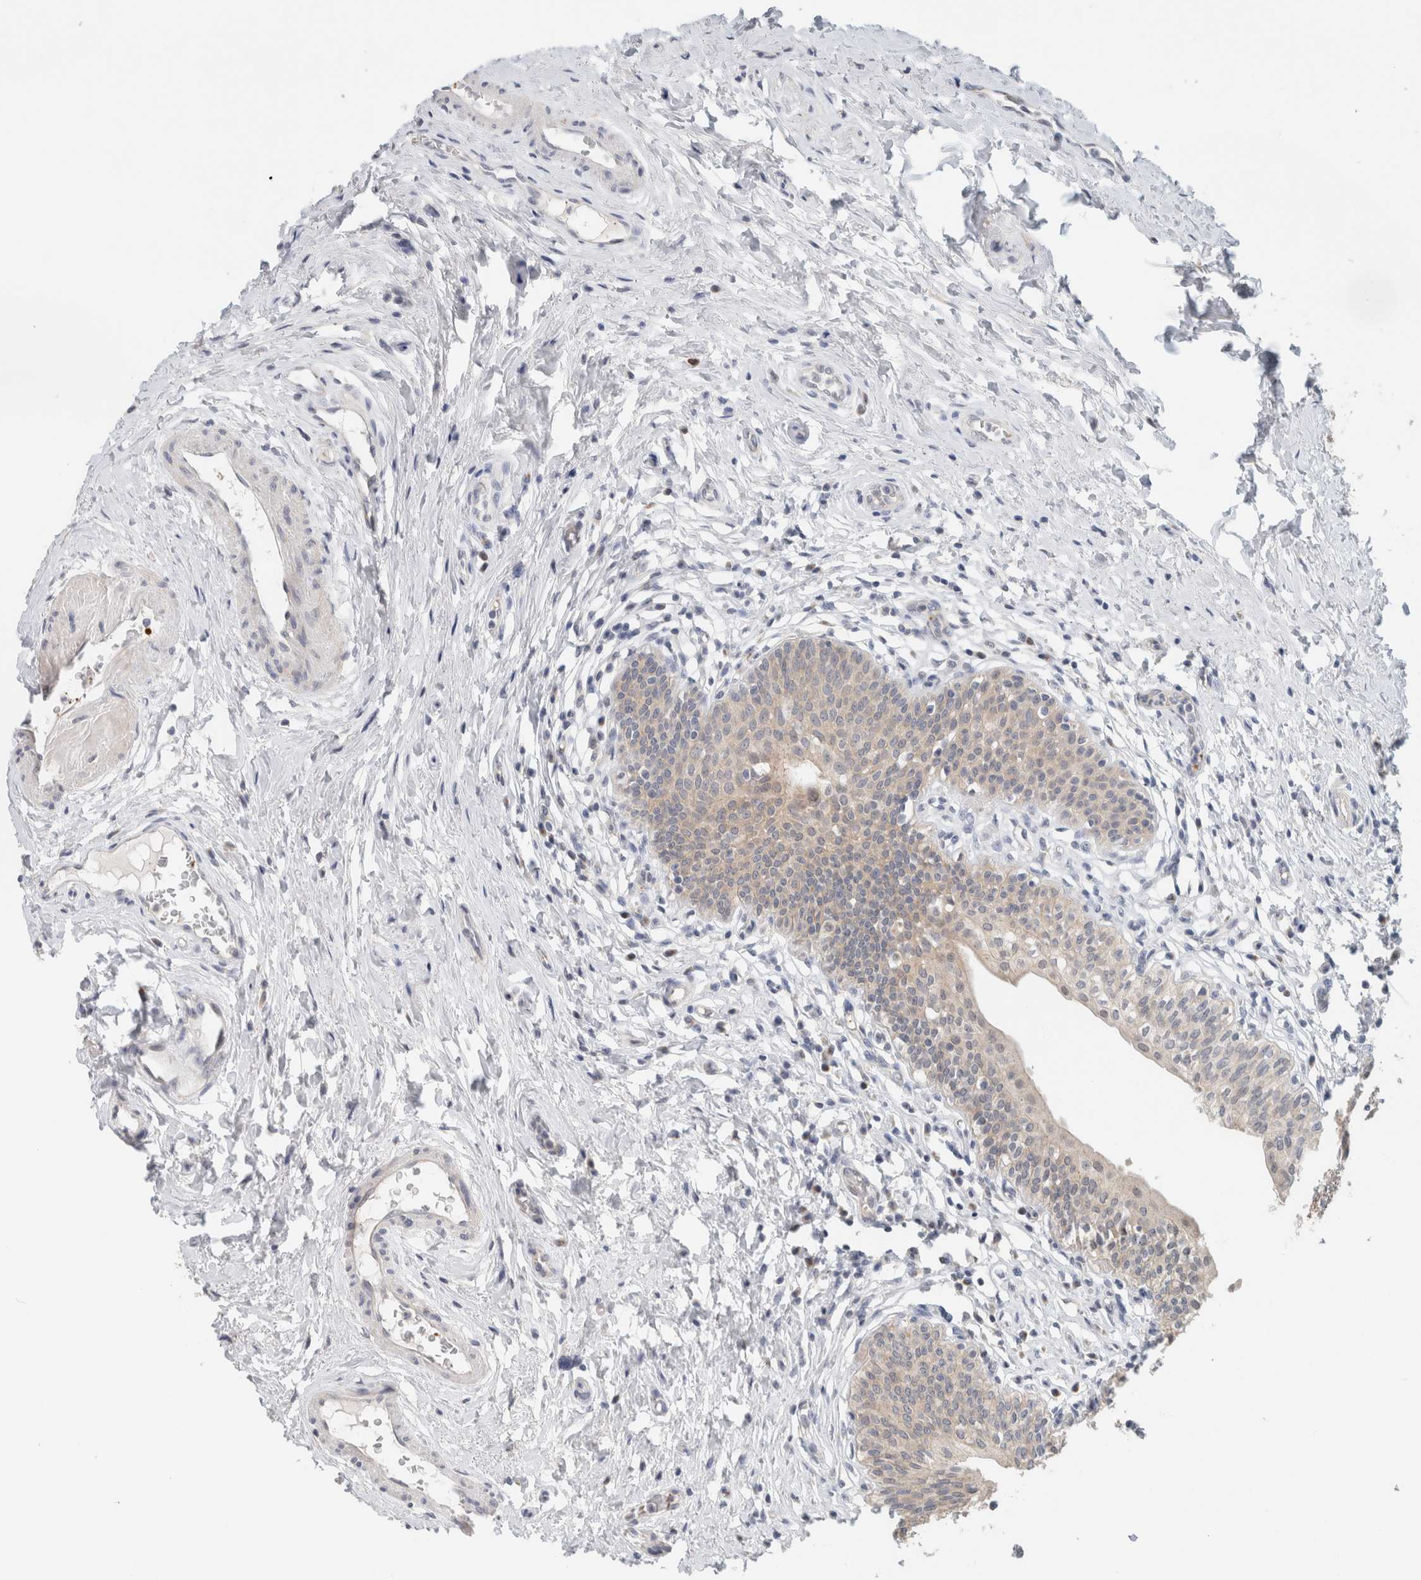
{"staining": {"intensity": "moderate", "quantity": "25%-75%", "location": "cytoplasmic/membranous"}, "tissue": "urinary bladder", "cell_type": "Urothelial cells", "image_type": "normal", "snomed": [{"axis": "morphology", "description": "Normal tissue, NOS"}, {"axis": "topography", "description": "Urinary bladder"}], "caption": "Immunohistochemistry (IHC) (DAB) staining of normal urinary bladder reveals moderate cytoplasmic/membranous protein staining in approximately 25%-75% of urothelial cells.", "gene": "CRAT", "patient": {"sex": "male", "age": 83}}